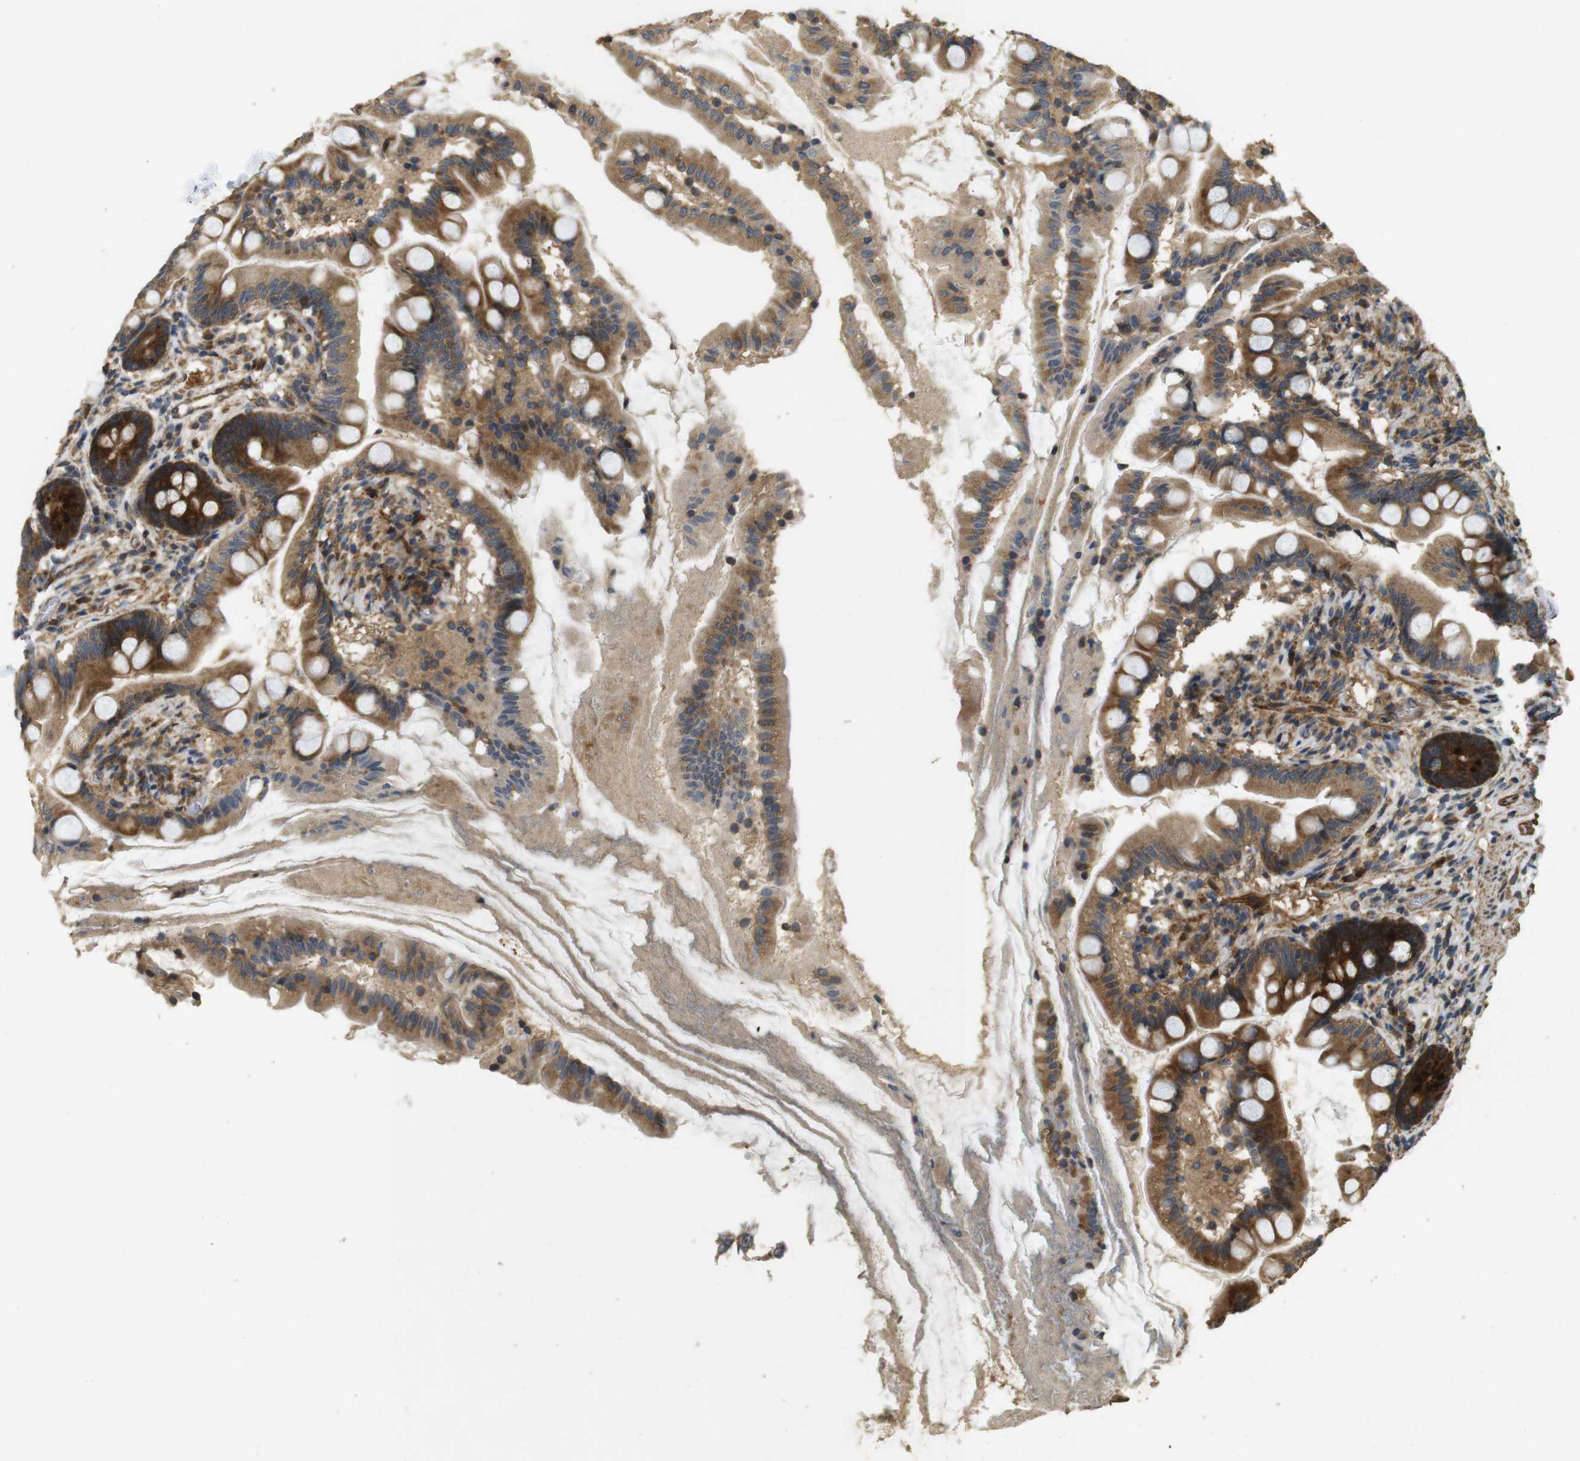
{"staining": {"intensity": "strong", "quantity": ">75%", "location": "cytoplasmic/membranous"}, "tissue": "small intestine", "cell_type": "Glandular cells", "image_type": "normal", "snomed": [{"axis": "morphology", "description": "Normal tissue, NOS"}, {"axis": "topography", "description": "Small intestine"}], "caption": "Glandular cells reveal high levels of strong cytoplasmic/membranous expression in approximately >75% of cells in normal small intestine. (brown staining indicates protein expression, while blue staining denotes nuclei).", "gene": "BNIP3", "patient": {"sex": "female", "age": 56}}